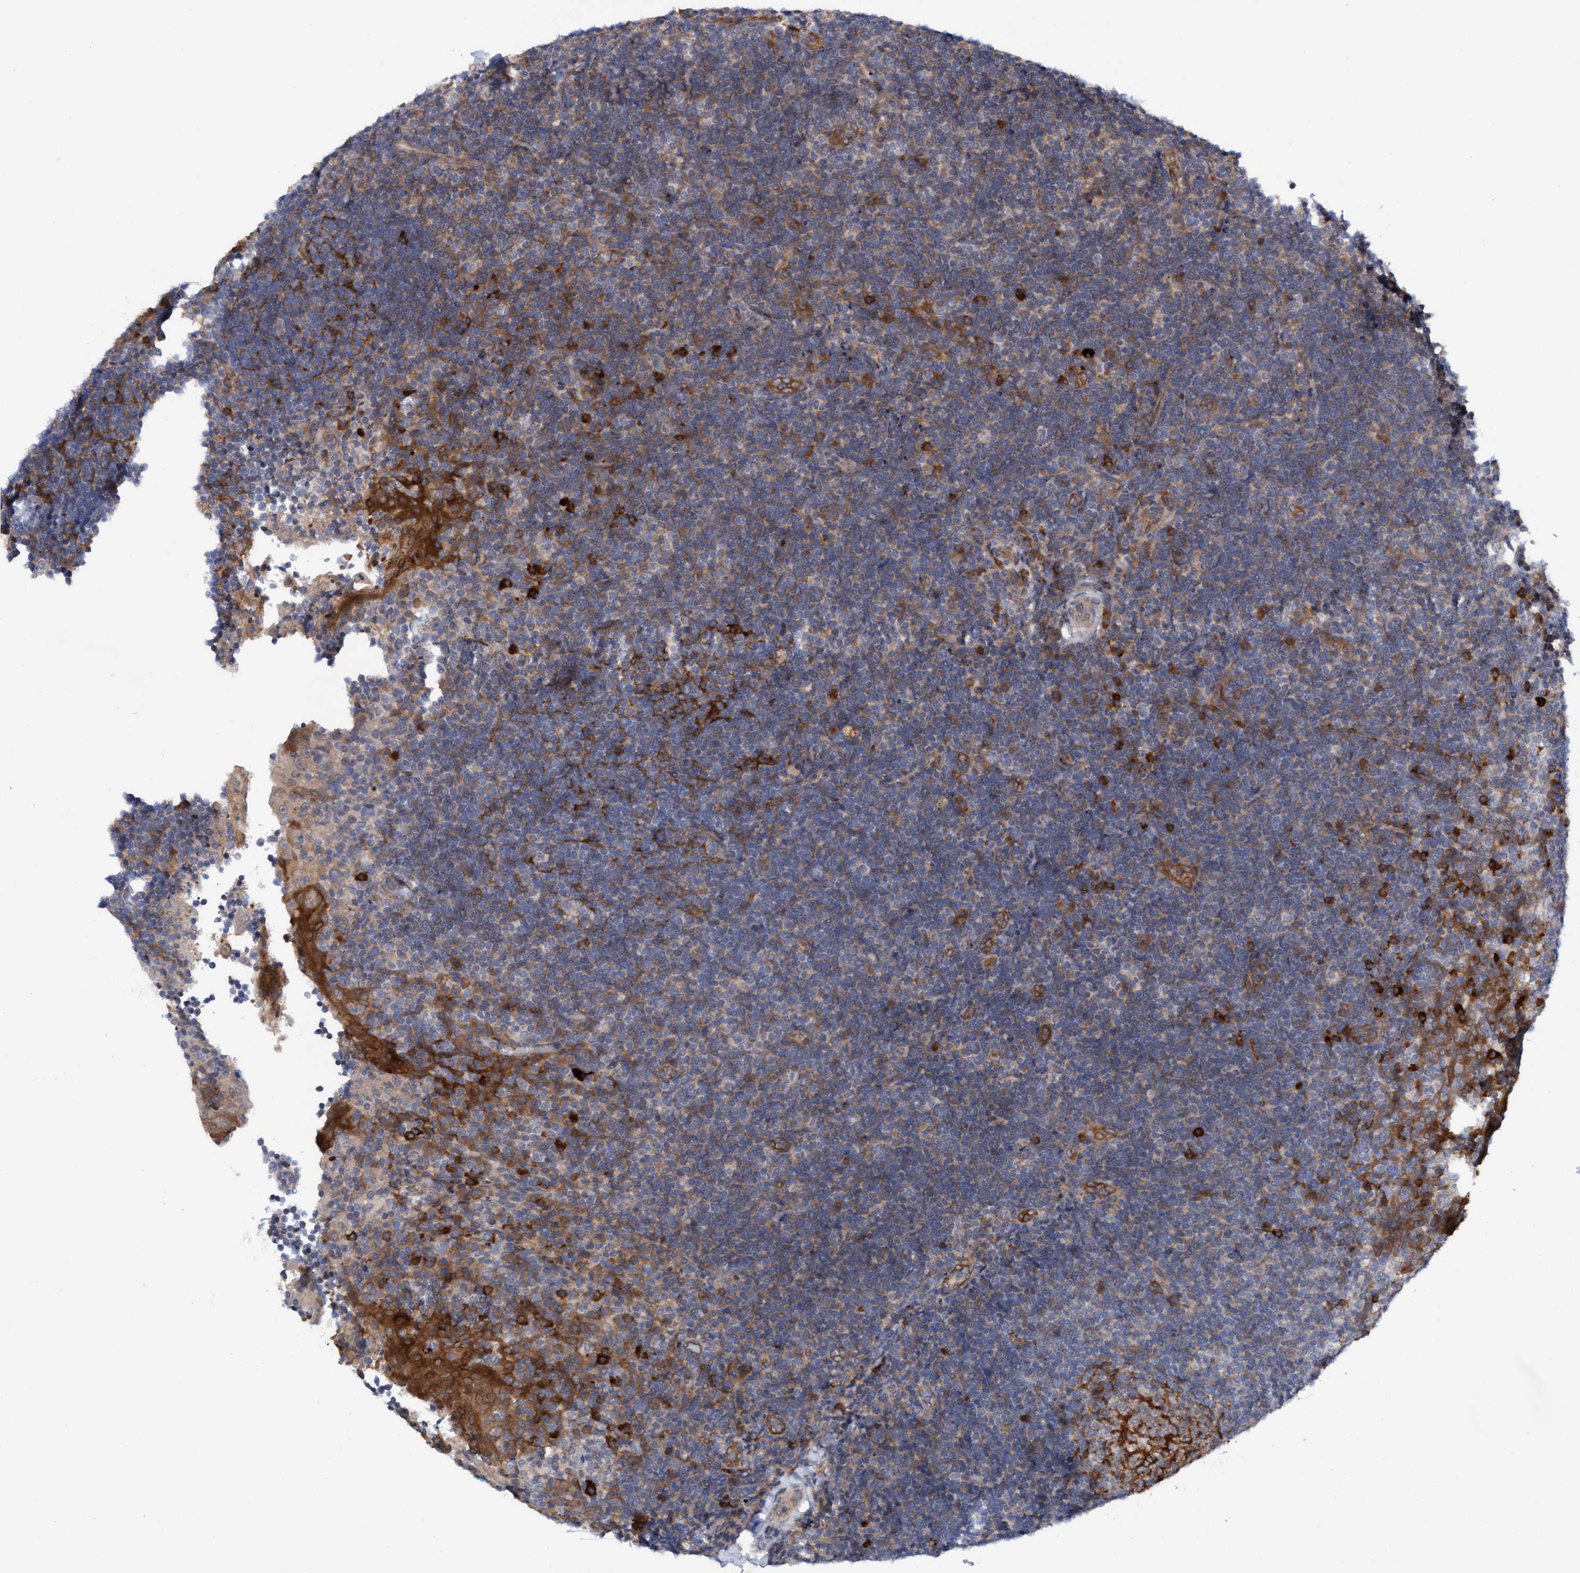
{"staining": {"intensity": "moderate", "quantity": "<25%", "location": "cytoplasmic/membranous"}, "tissue": "lymphoma", "cell_type": "Tumor cells", "image_type": "cancer", "snomed": [{"axis": "morphology", "description": "Malignant lymphoma, non-Hodgkin's type, High grade"}, {"axis": "topography", "description": "Tonsil"}], "caption": "The photomicrograph reveals staining of lymphoma, revealing moderate cytoplasmic/membranous protein expression (brown color) within tumor cells. The staining is performed using DAB (3,3'-diaminobenzidine) brown chromogen to label protein expression. The nuclei are counter-stained blue using hematoxylin.", "gene": "PLCD1", "patient": {"sex": "female", "age": 36}}